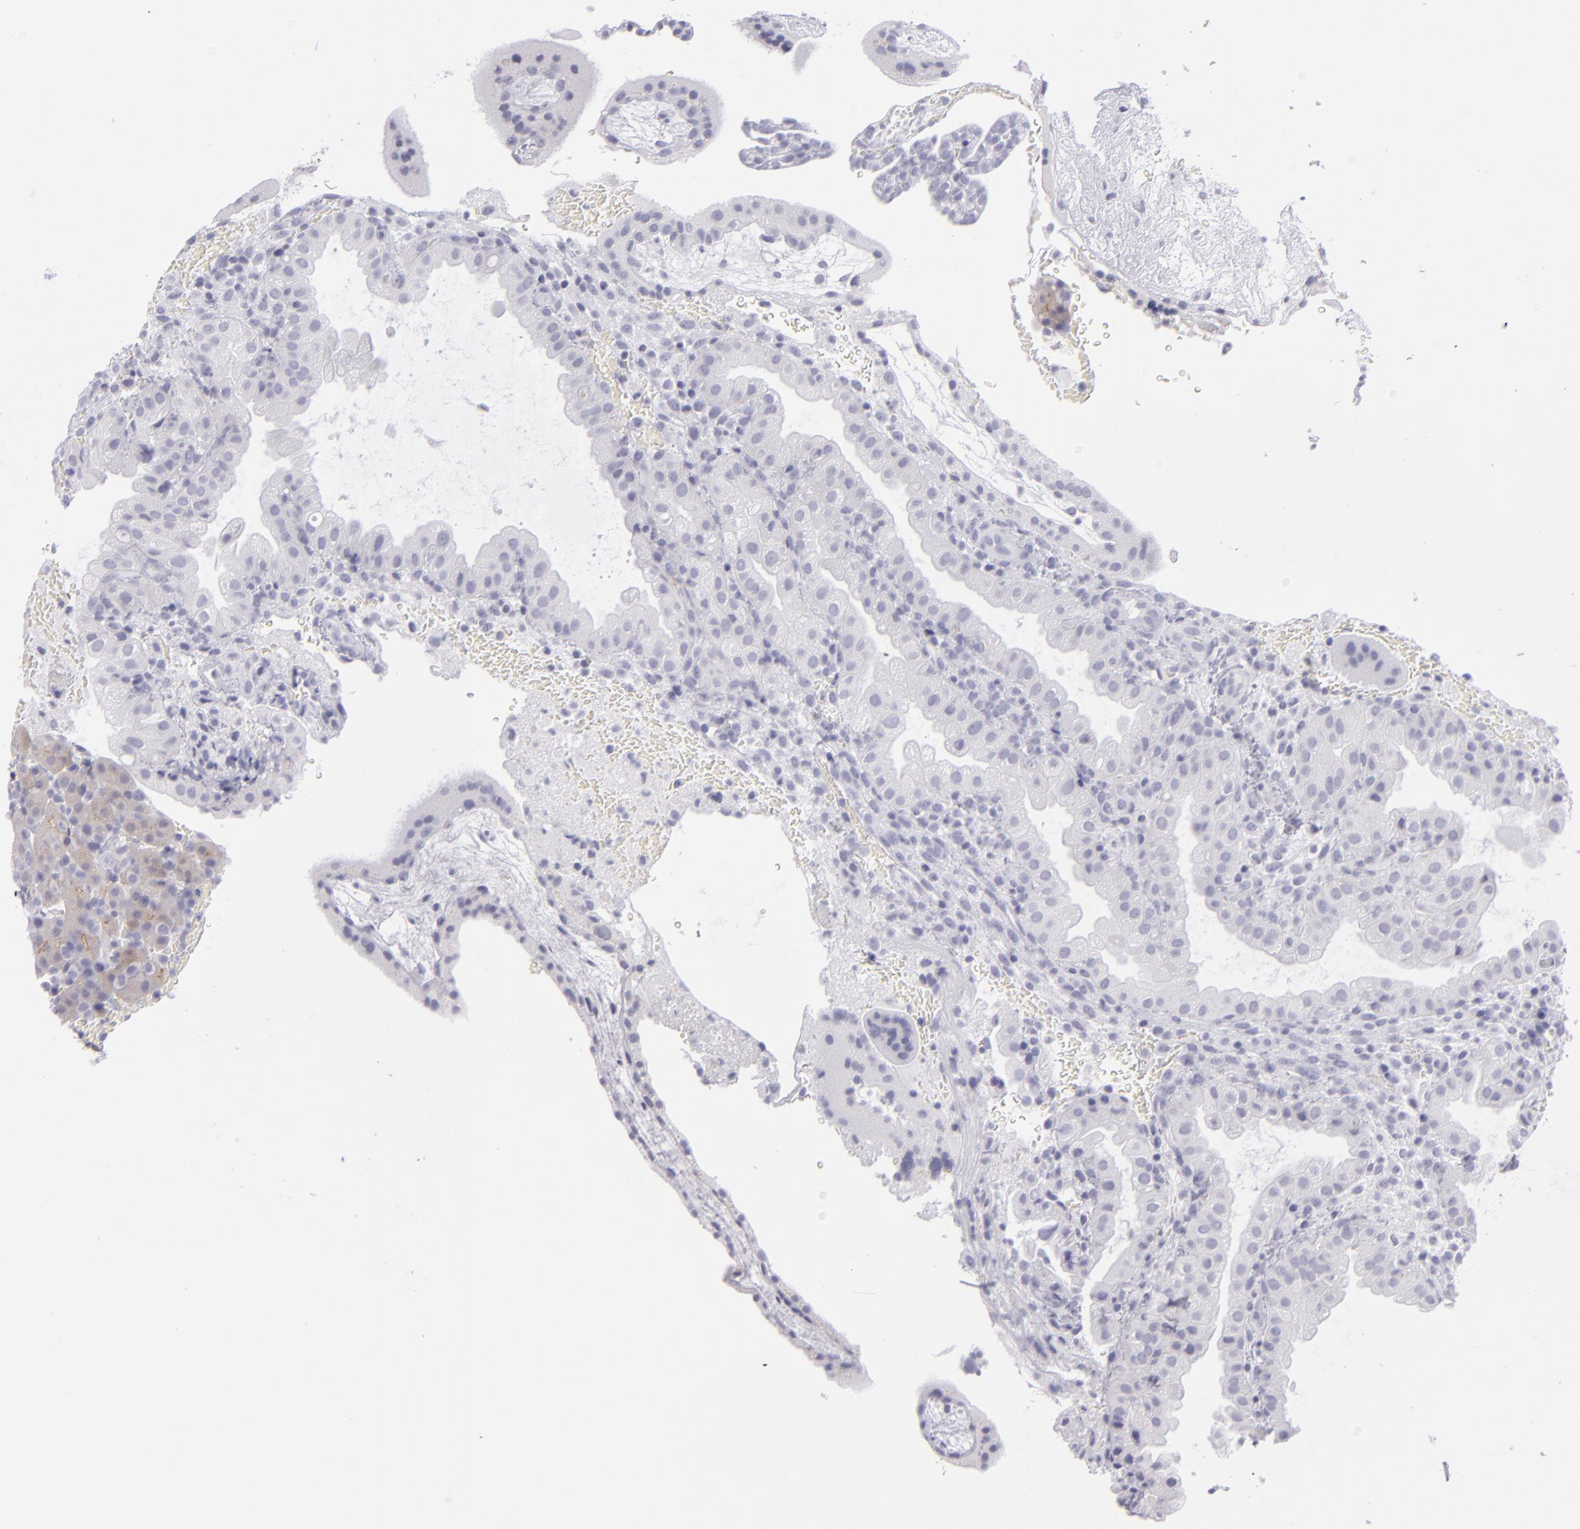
{"staining": {"intensity": "negative", "quantity": "none", "location": "none"}, "tissue": "placenta", "cell_type": "Decidual cells", "image_type": "normal", "snomed": [{"axis": "morphology", "description": "Normal tissue, NOS"}, {"axis": "topography", "description": "Placenta"}], "caption": "This is an immunohistochemistry histopathology image of normal placenta. There is no positivity in decidual cells.", "gene": "VIL1", "patient": {"sex": "female", "age": 19}}